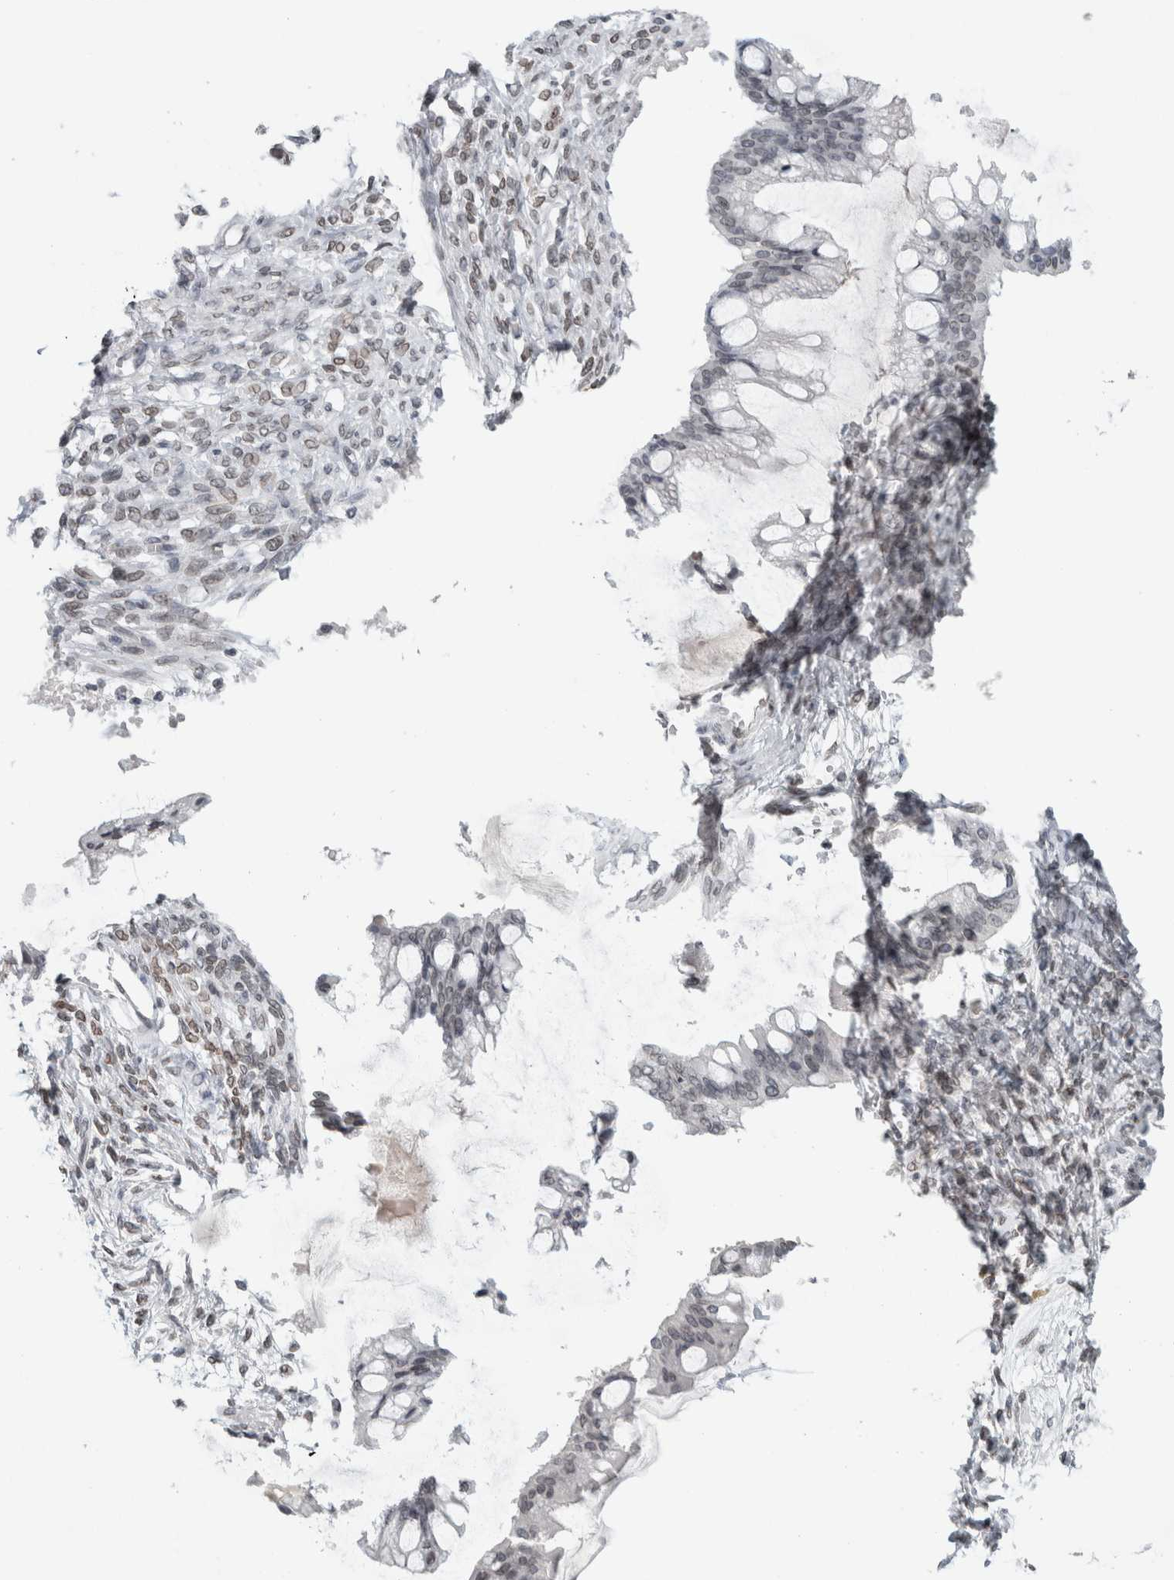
{"staining": {"intensity": "negative", "quantity": "none", "location": "none"}, "tissue": "ovarian cancer", "cell_type": "Tumor cells", "image_type": "cancer", "snomed": [{"axis": "morphology", "description": "Cystadenocarcinoma, mucinous, NOS"}, {"axis": "topography", "description": "Ovary"}], "caption": "This is a histopathology image of immunohistochemistry (IHC) staining of ovarian cancer, which shows no positivity in tumor cells.", "gene": "ZNF770", "patient": {"sex": "female", "age": 73}}